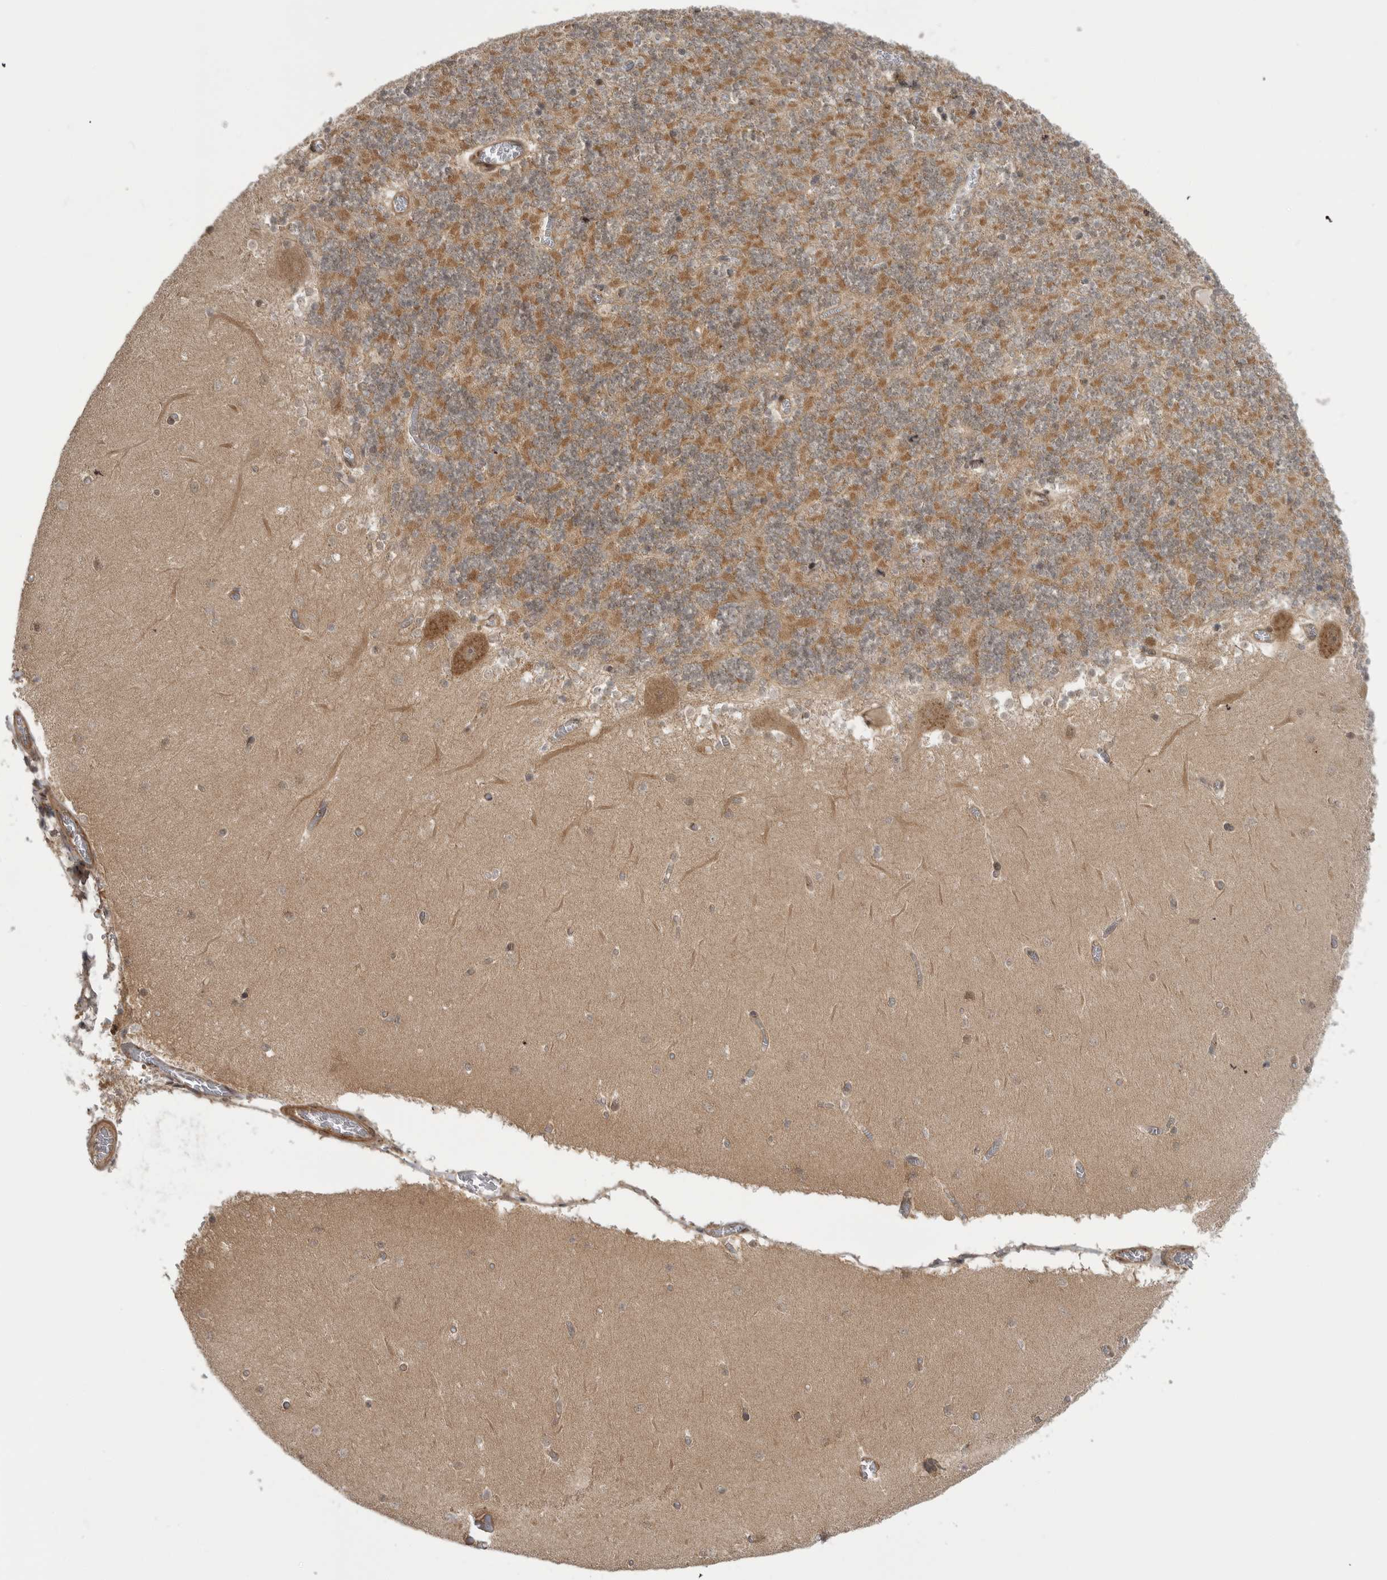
{"staining": {"intensity": "moderate", "quantity": ">75%", "location": "cytoplasmic/membranous"}, "tissue": "cerebellum", "cell_type": "Cells in granular layer", "image_type": "normal", "snomed": [{"axis": "morphology", "description": "Normal tissue, NOS"}, {"axis": "topography", "description": "Cerebellum"}], "caption": "Protein staining of unremarkable cerebellum shows moderate cytoplasmic/membranous expression in approximately >75% of cells in granular layer.", "gene": "PDCL", "patient": {"sex": "female", "age": 28}}